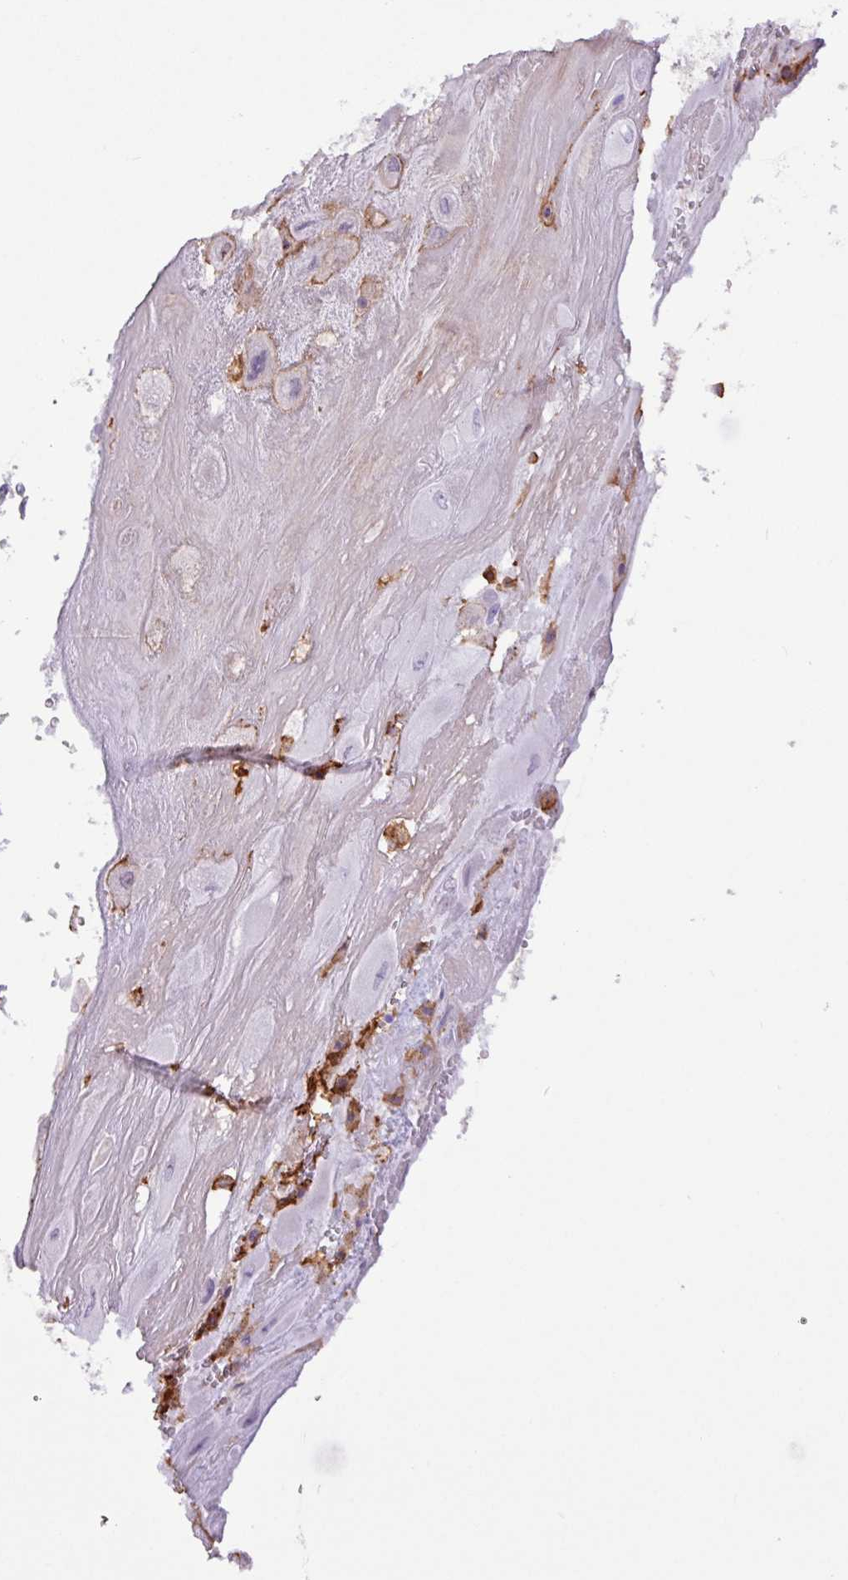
{"staining": {"intensity": "negative", "quantity": "none", "location": "none"}, "tissue": "placenta", "cell_type": "Decidual cells", "image_type": "normal", "snomed": [{"axis": "morphology", "description": "Normal tissue, NOS"}, {"axis": "topography", "description": "Placenta"}], "caption": "Immunohistochemistry (IHC) of benign human placenta demonstrates no positivity in decidual cells.", "gene": "PPP1R18", "patient": {"sex": "female", "age": 32}}